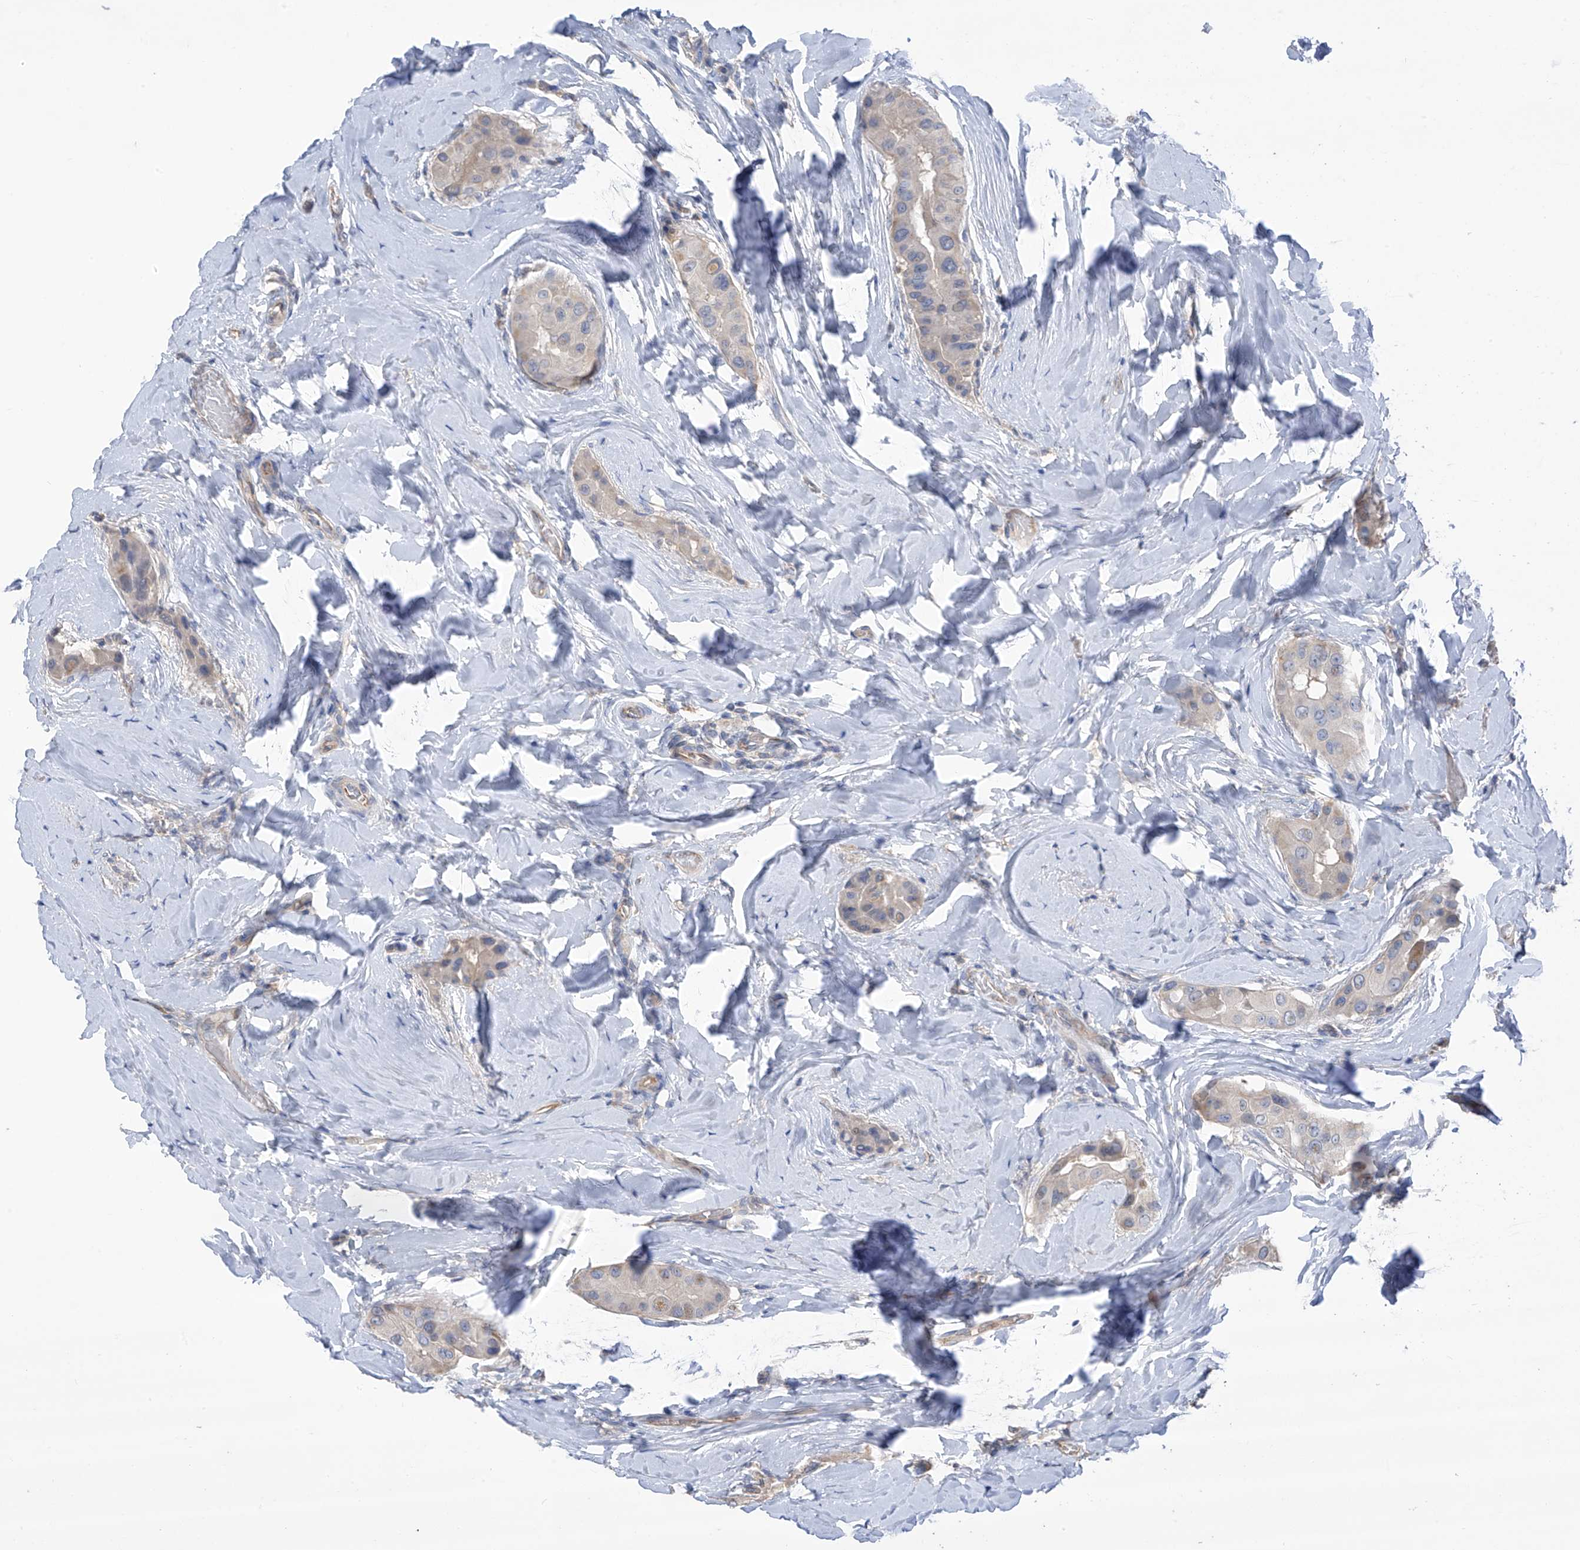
{"staining": {"intensity": "weak", "quantity": "<25%", "location": "cytoplasmic/membranous"}, "tissue": "thyroid cancer", "cell_type": "Tumor cells", "image_type": "cancer", "snomed": [{"axis": "morphology", "description": "Papillary adenocarcinoma, NOS"}, {"axis": "topography", "description": "Thyroid gland"}], "caption": "Immunohistochemistry image of thyroid cancer (papillary adenocarcinoma) stained for a protein (brown), which exhibits no staining in tumor cells.", "gene": "PHACTR4", "patient": {"sex": "male", "age": 33}}